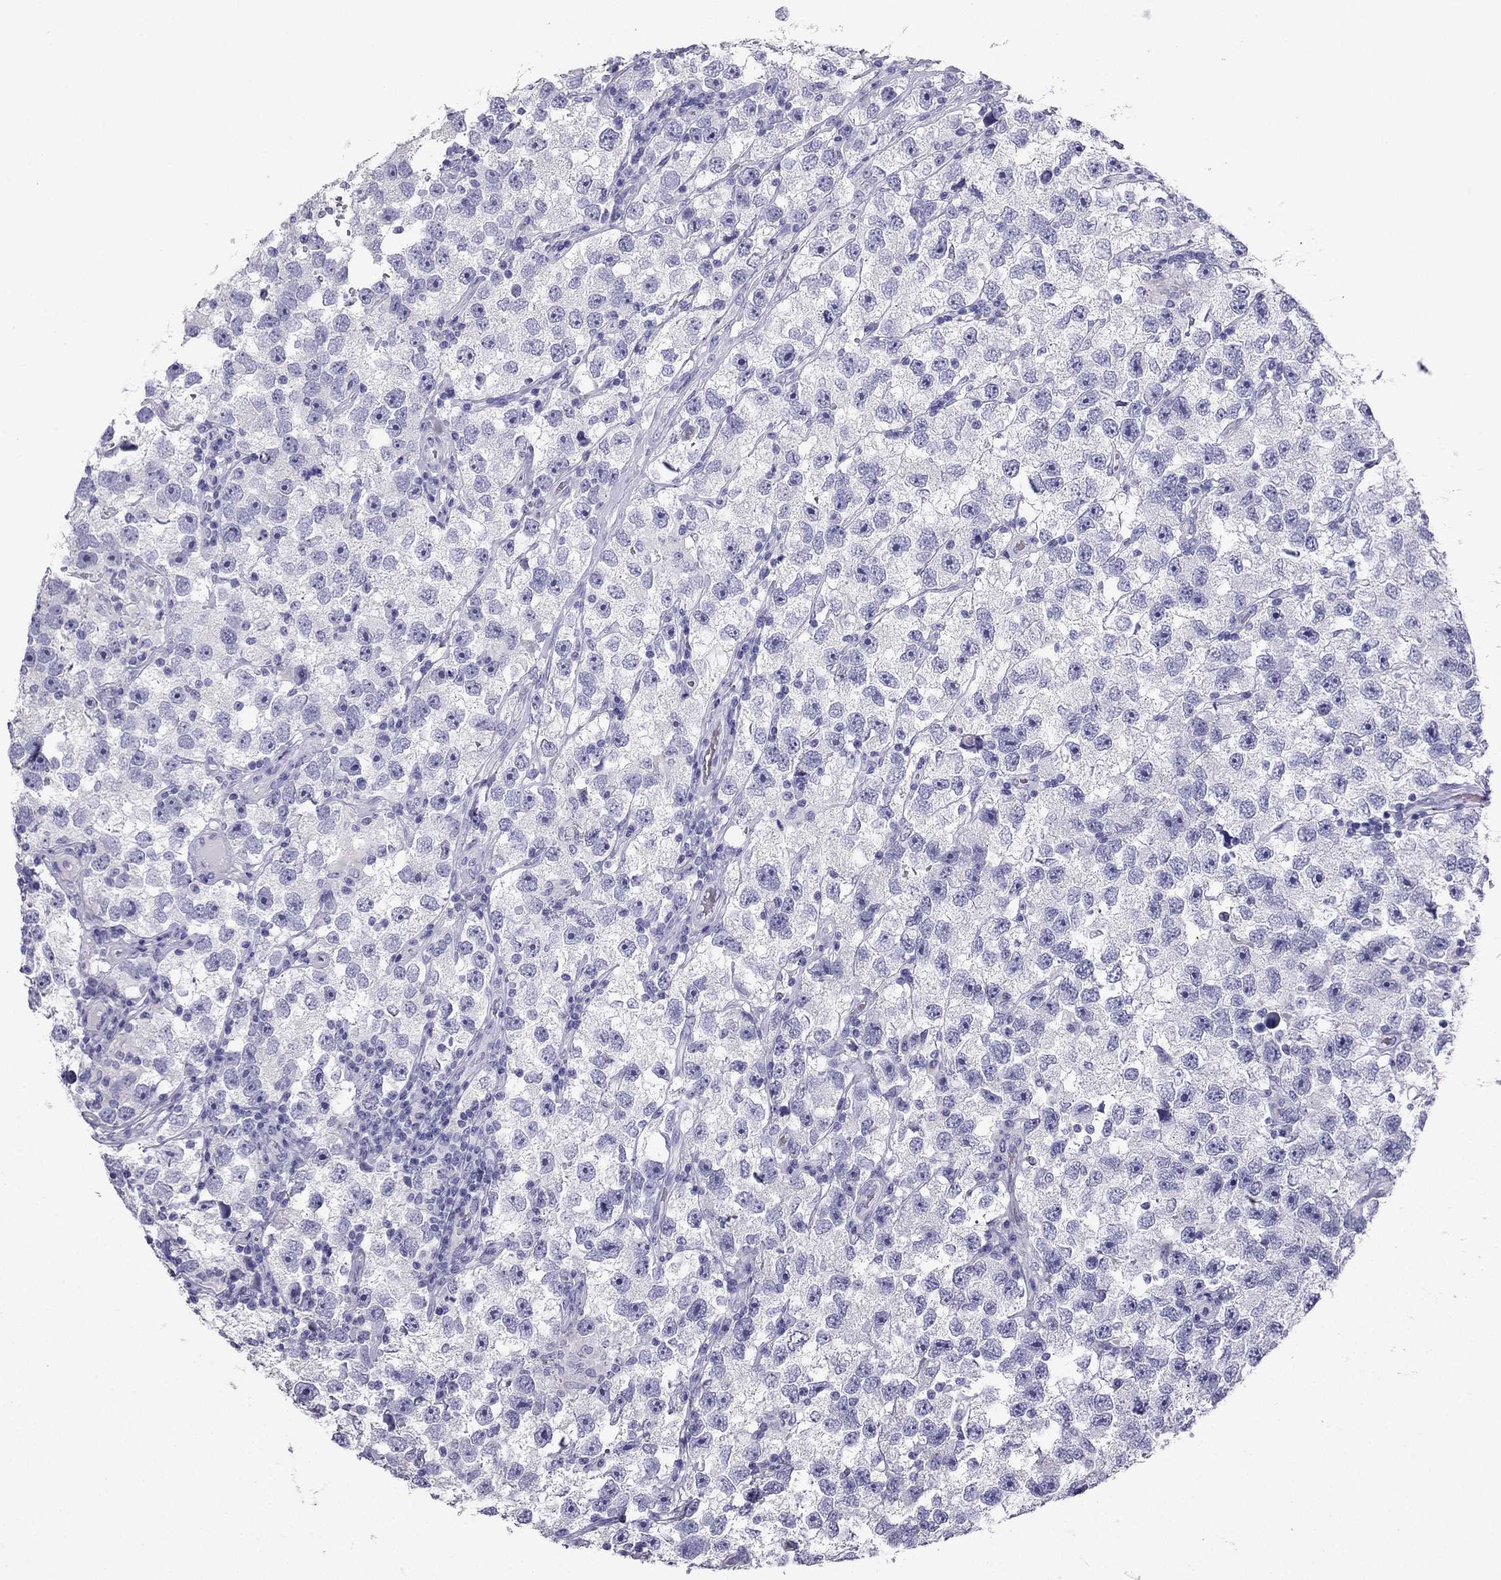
{"staining": {"intensity": "negative", "quantity": "none", "location": "none"}, "tissue": "testis cancer", "cell_type": "Tumor cells", "image_type": "cancer", "snomed": [{"axis": "morphology", "description": "Seminoma, NOS"}, {"axis": "topography", "description": "Testis"}], "caption": "Tumor cells show no significant staining in seminoma (testis).", "gene": "NPTX1", "patient": {"sex": "male", "age": 26}}